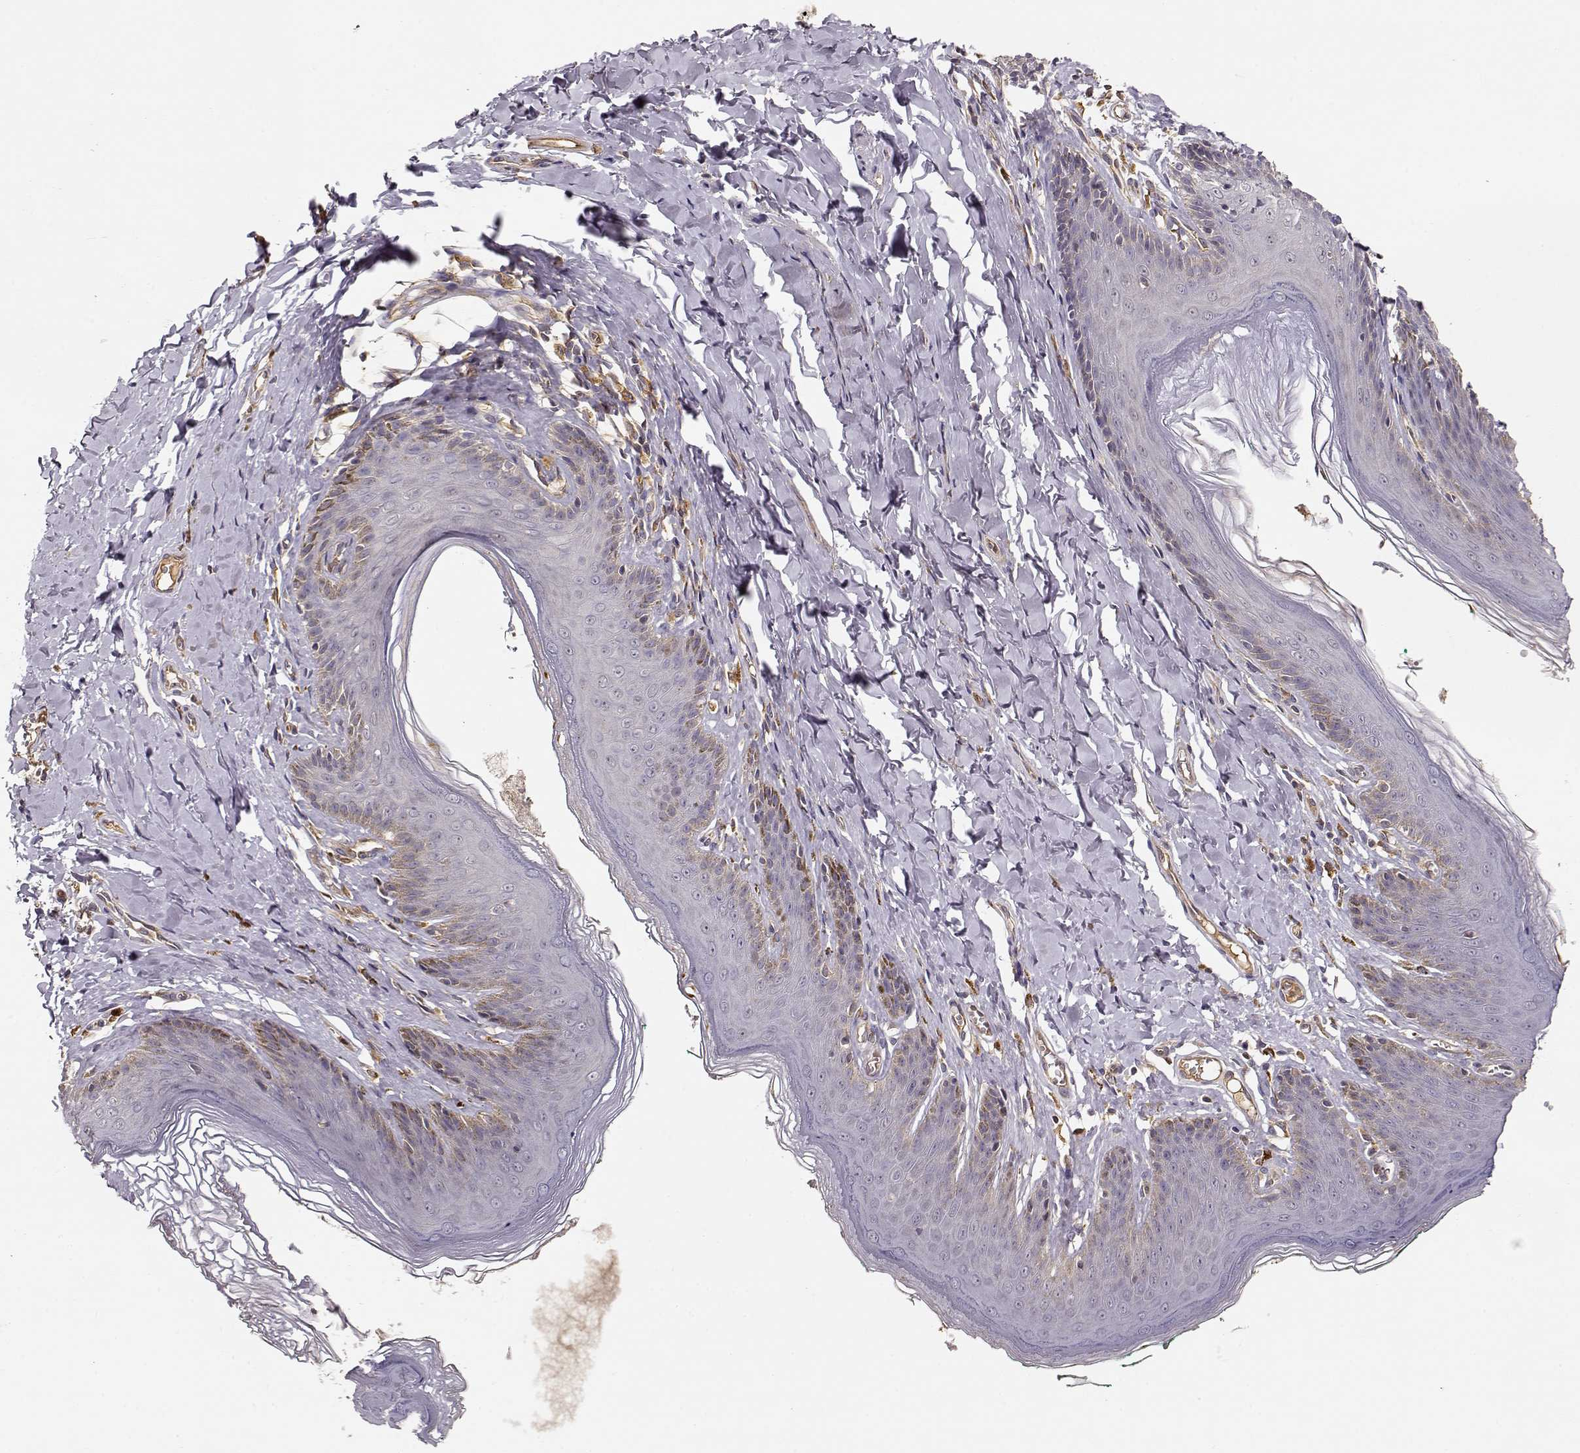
{"staining": {"intensity": "negative", "quantity": "none", "location": "none"}, "tissue": "skin", "cell_type": "Epidermal cells", "image_type": "normal", "snomed": [{"axis": "morphology", "description": "Normal tissue, NOS"}, {"axis": "topography", "description": "Vulva"}, {"axis": "topography", "description": "Peripheral nerve tissue"}], "caption": "Skin stained for a protein using immunohistochemistry (IHC) demonstrates no expression epidermal cells.", "gene": "ARHGEF2", "patient": {"sex": "female", "age": 66}}